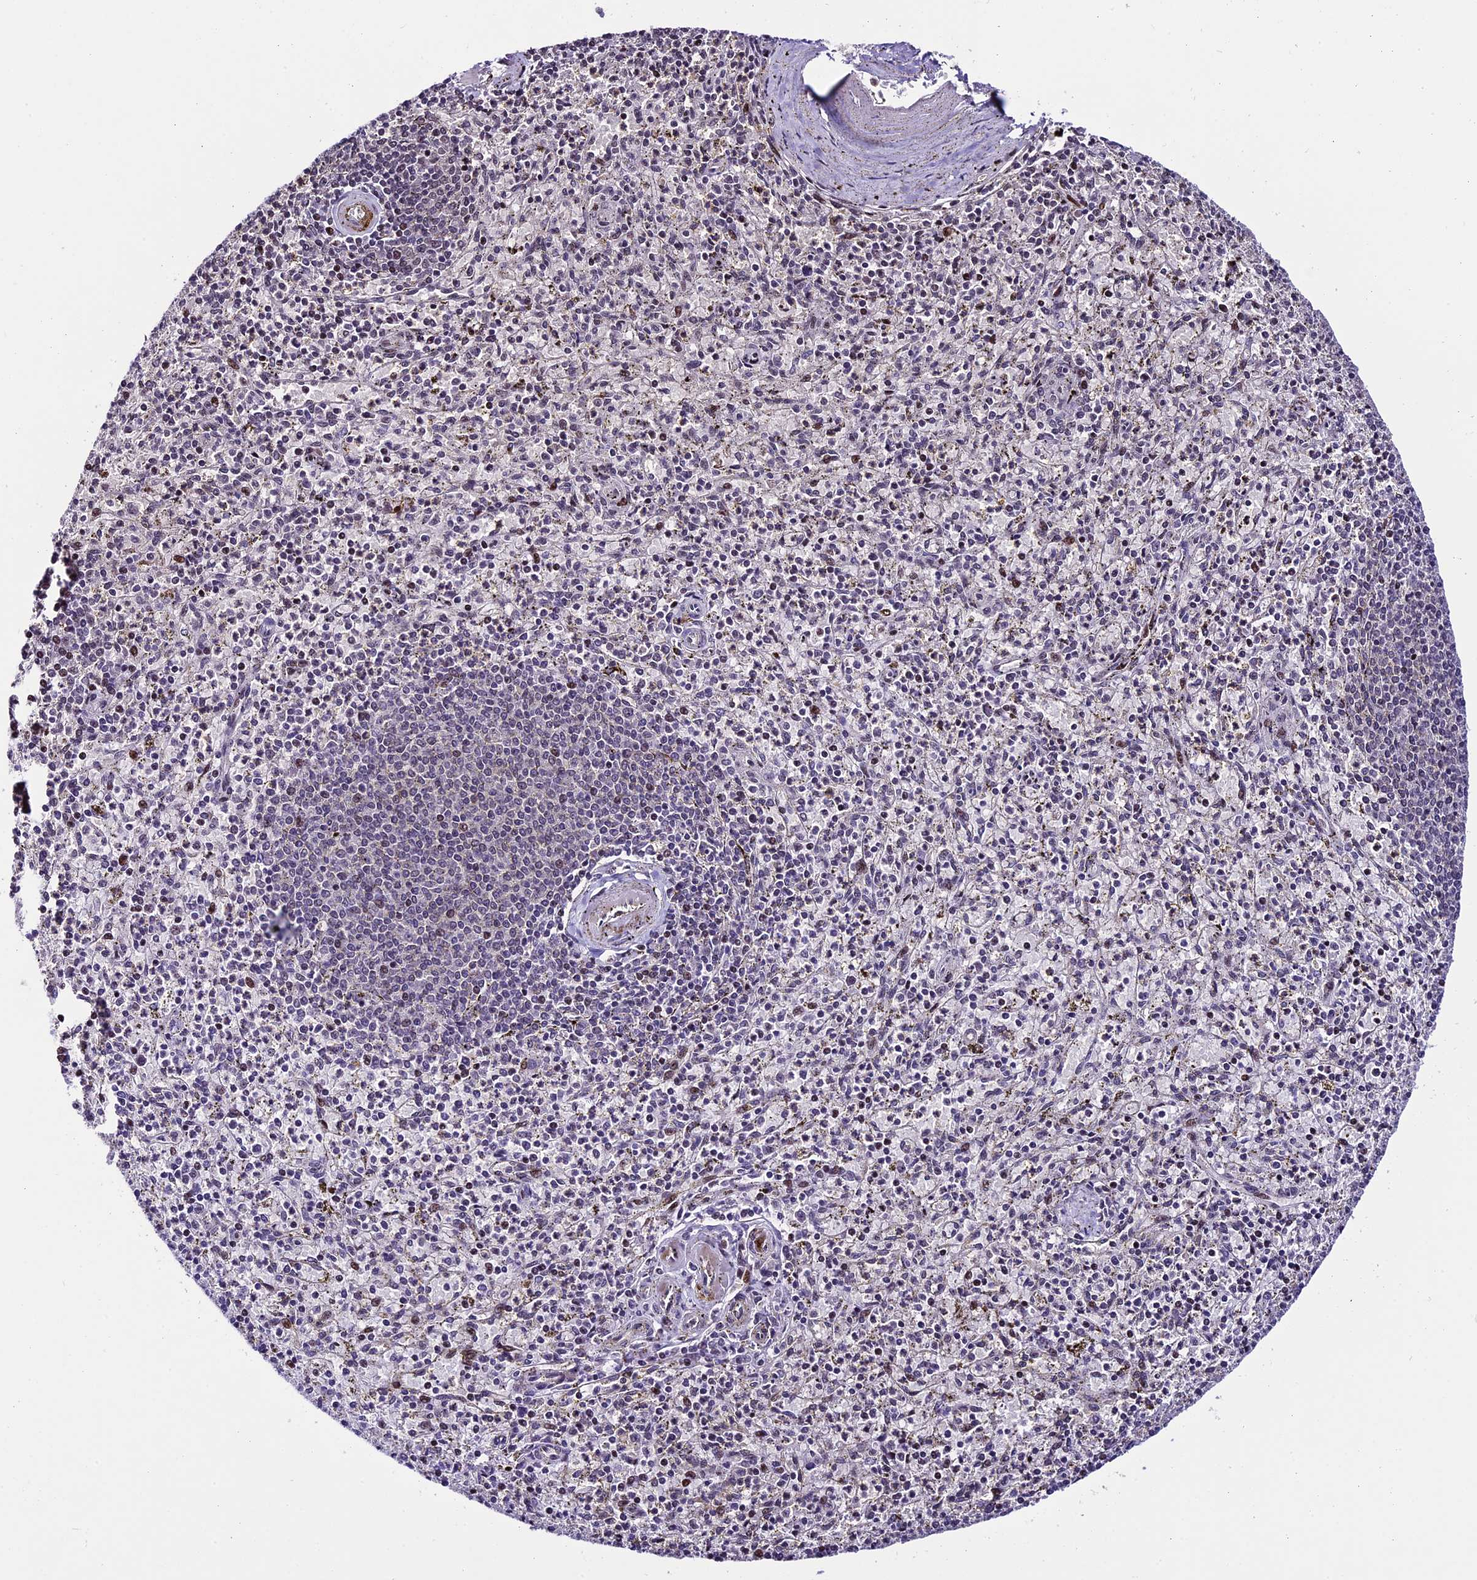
{"staining": {"intensity": "moderate", "quantity": "<25%", "location": "nuclear"}, "tissue": "spleen", "cell_type": "Cells in red pulp", "image_type": "normal", "snomed": [{"axis": "morphology", "description": "Normal tissue, NOS"}, {"axis": "topography", "description": "Spleen"}], "caption": "A histopathology image of human spleen stained for a protein shows moderate nuclear brown staining in cells in red pulp.", "gene": "TCP11L2", "patient": {"sex": "male", "age": 72}}